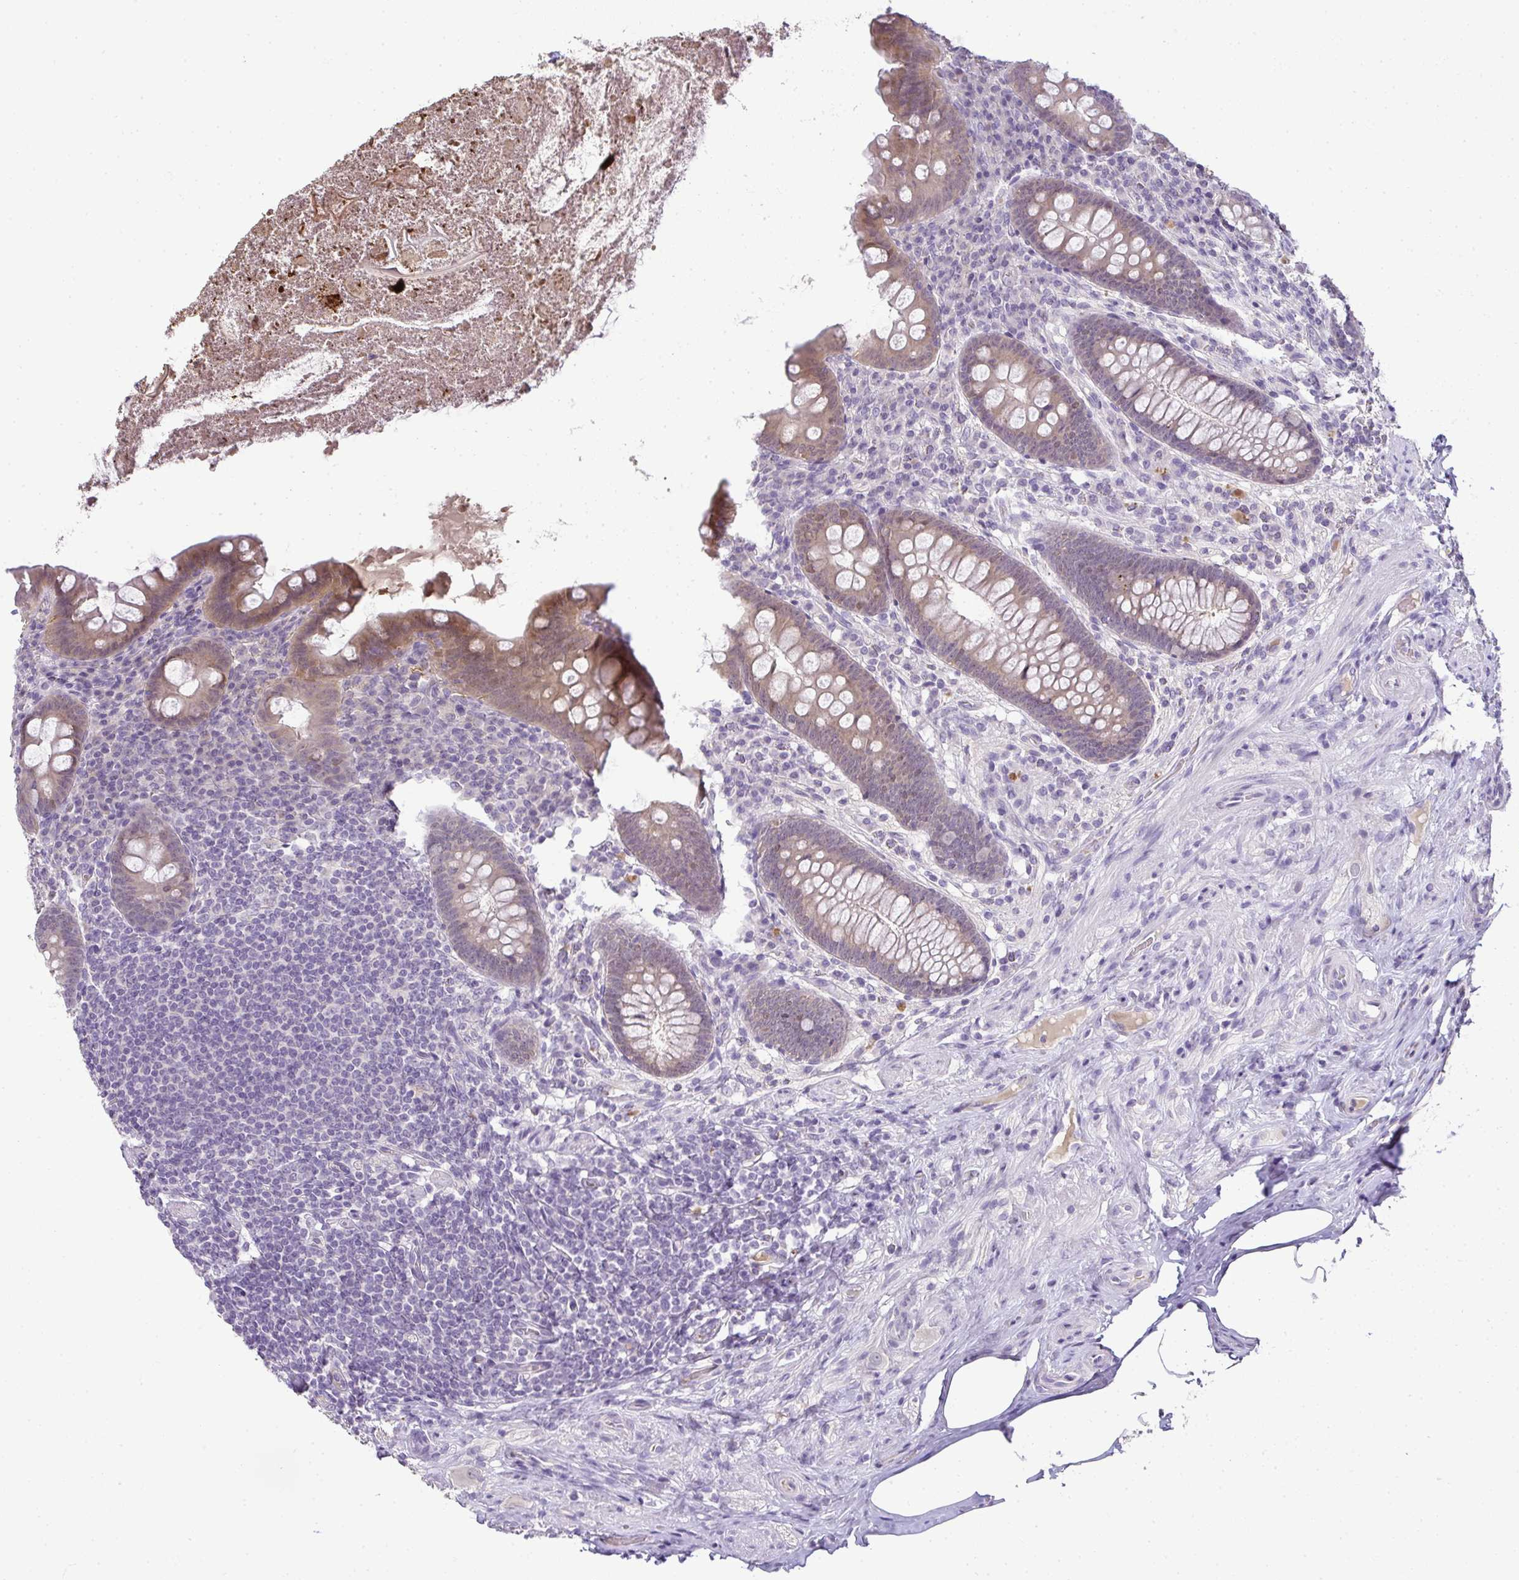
{"staining": {"intensity": "moderate", "quantity": "25%-75%", "location": "cytoplasmic/membranous"}, "tissue": "appendix", "cell_type": "Glandular cells", "image_type": "normal", "snomed": [{"axis": "morphology", "description": "Normal tissue, NOS"}, {"axis": "topography", "description": "Appendix"}], "caption": "Immunohistochemical staining of benign appendix reveals 25%-75% levels of moderate cytoplasmic/membranous protein positivity in approximately 25%-75% of glandular cells.", "gene": "CMPK1", "patient": {"sex": "male", "age": 71}}